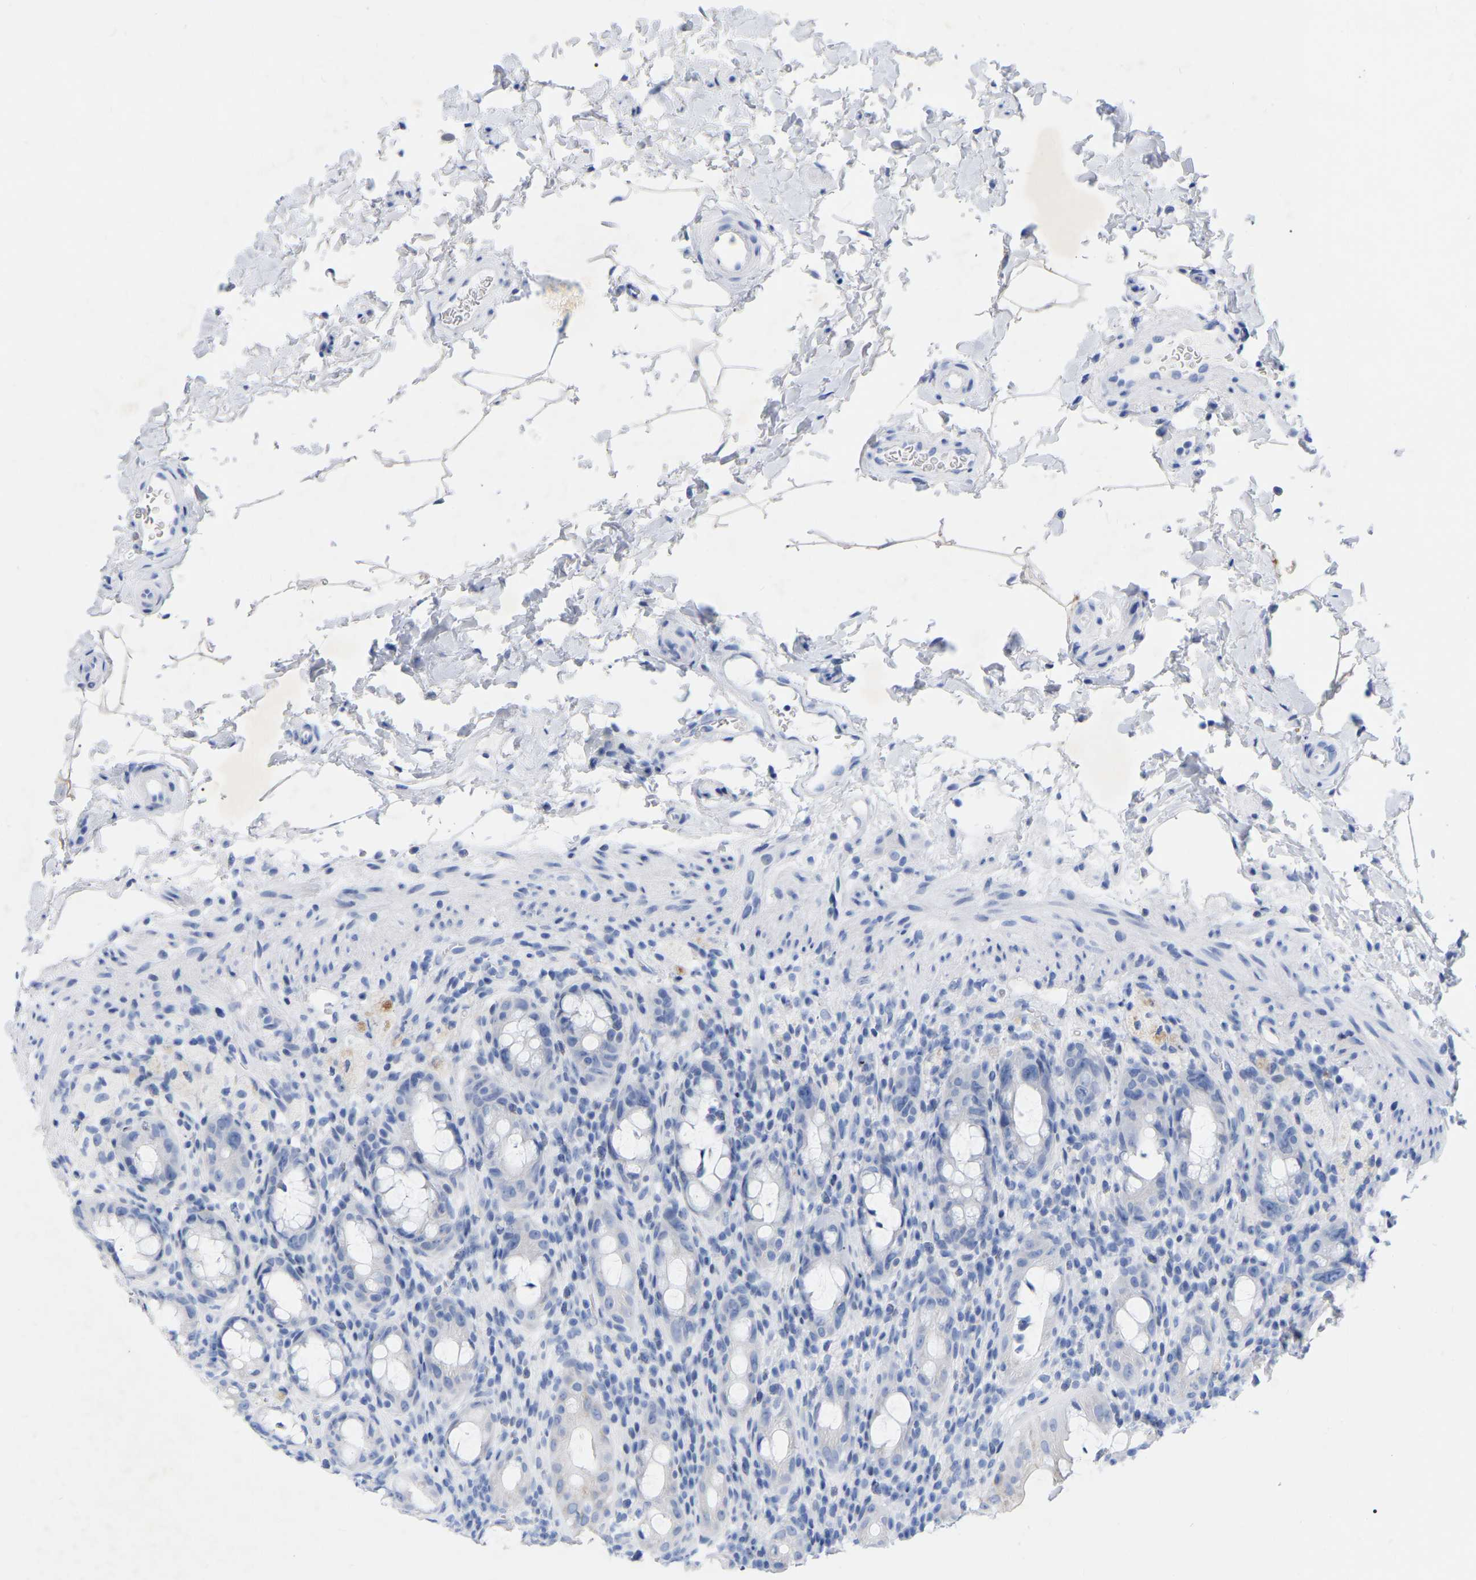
{"staining": {"intensity": "weak", "quantity": "<25%", "location": "cytoplasmic/membranous"}, "tissue": "rectum", "cell_type": "Glandular cells", "image_type": "normal", "snomed": [{"axis": "morphology", "description": "Normal tissue, NOS"}, {"axis": "topography", "description": "Rectum"}], "caption": "High power microscopy micrograph of an IHC histopathology image of normal rectum, revealing no significant expression in glandular cells.", "gene": "ZNF629", "patient": {"sex": "male", "age": 44}}